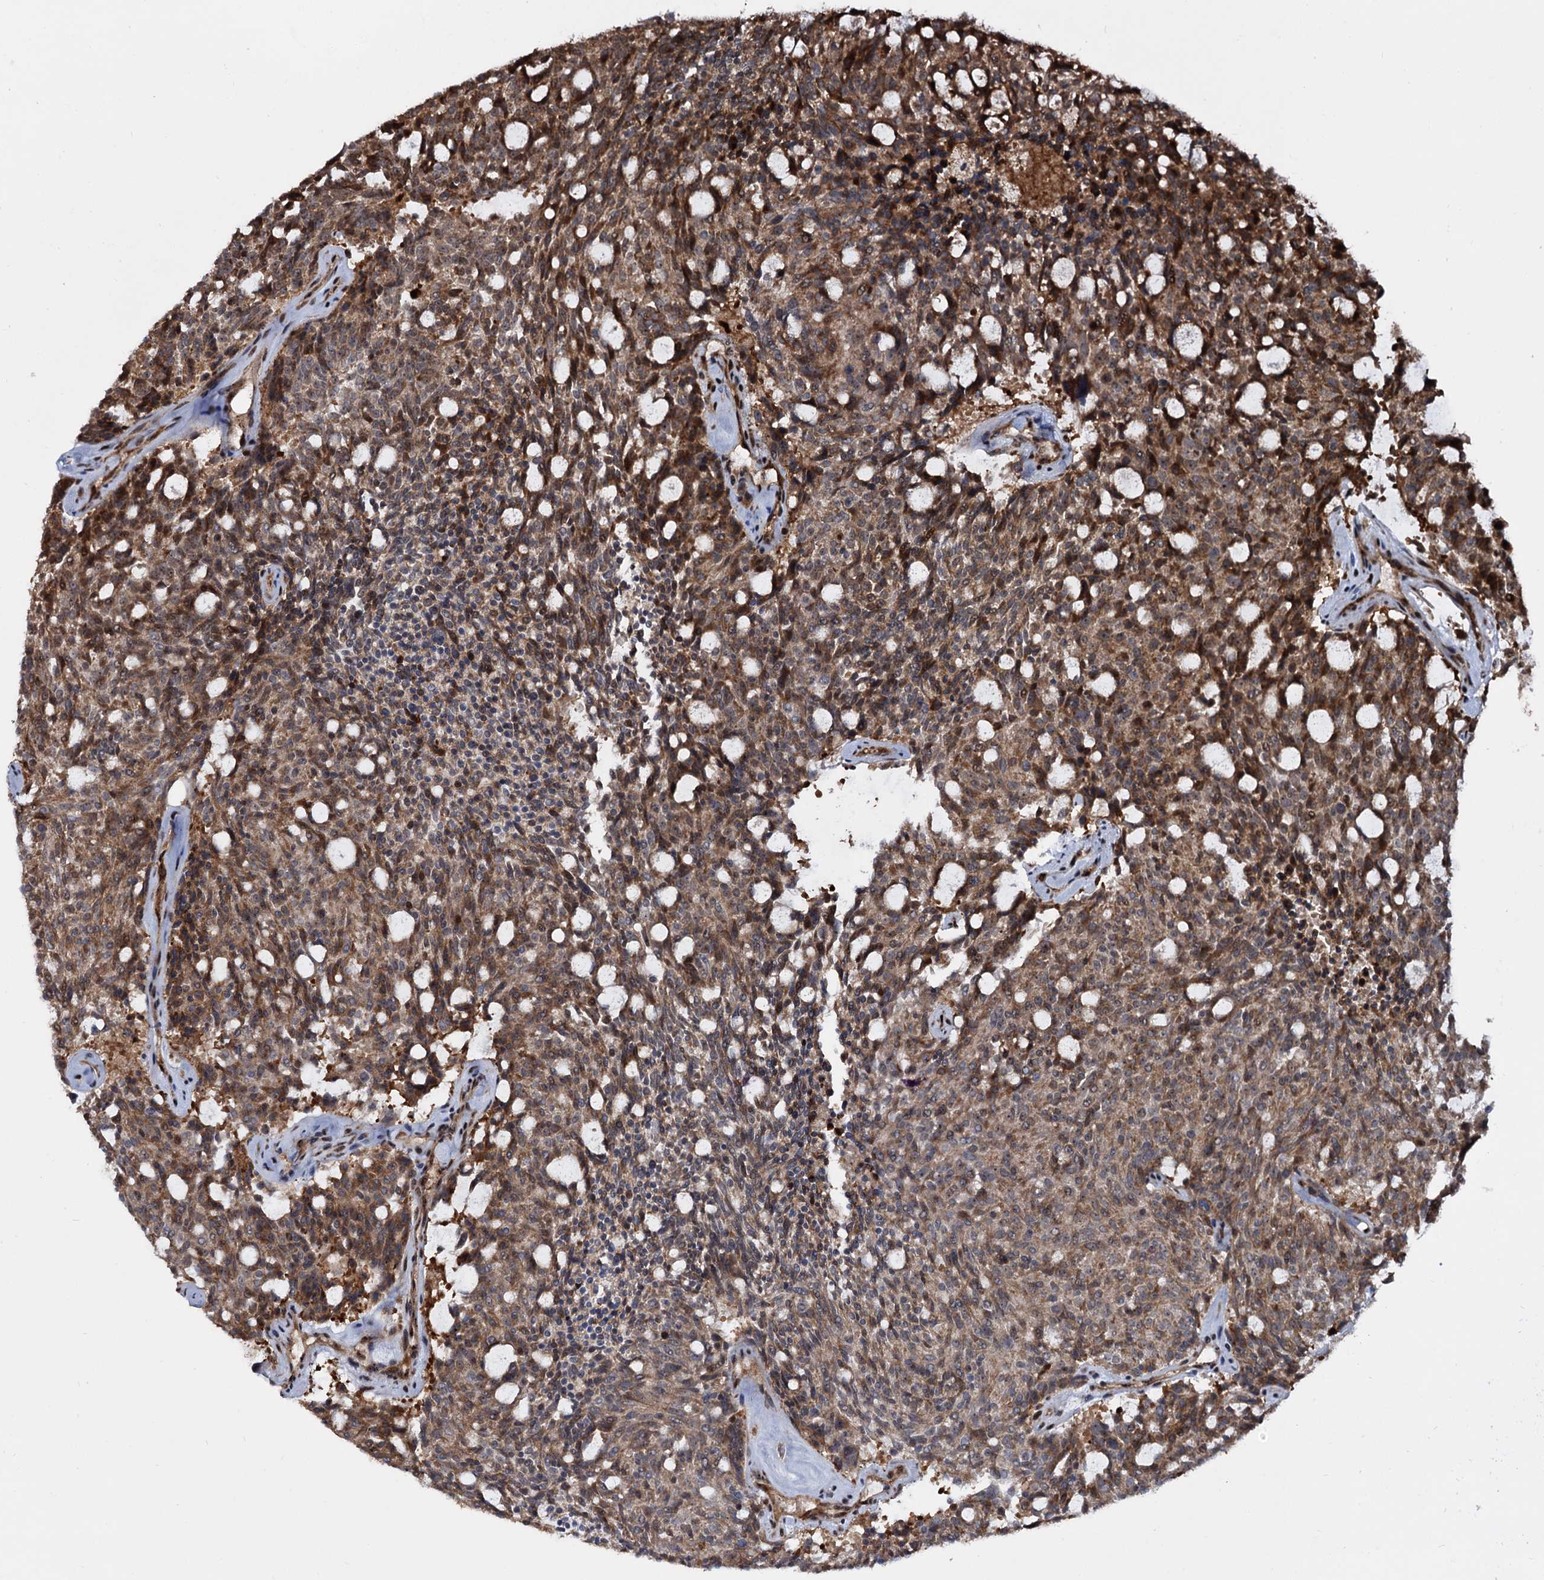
{"staining": {"intensity": "moderate", "quantity": "25%-75%", "location": "cytoplasmic/membranous"}, "tissue": "carcinoid", "cell_type": "Tumor cells", "image_type": "cancer", "snomed": [{"axis": "morphology", "description": "Carcinoid, malignant, NOS"}, {"axis": "topography", "description": "Pancreas"}], "caption": "IHC image of human carcinoid stained for a protein (brown), which displays medium levels of moderate cytoplasmic/membranous positivity in about 25%-75% of tumor cells.", "gene": "PIGB", "patient": {"sex": "female", "age": 54}}